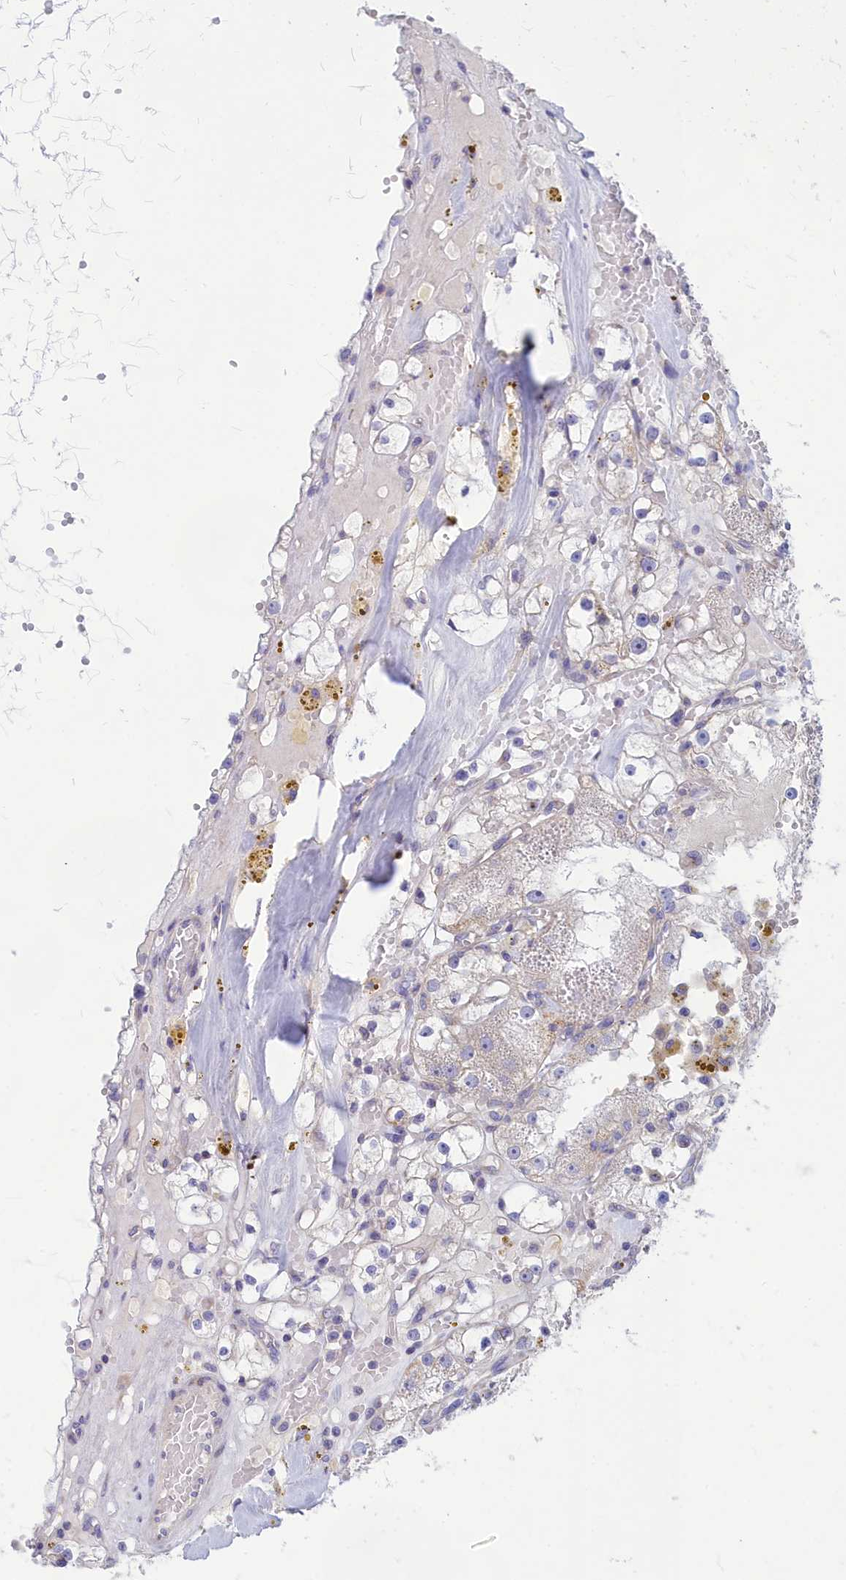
{"staining": {"intensity": "negative", "quantity": "none", "location": "none"}, "tissue": "renal cancer", "cell_type": "Tumor cells", "image_type": "cancer", "snomed": [{"axis": "morphology", "description": "Adenocarcinoma, NOS"}, {"axis": "topography", "description": "Kidney"}], "caption": "IHC of renal cancer (adenocarcinoma) displays no staining in tumor cells.", "gene": "TMEM30B", "patient": {"sex": "male", "age": 56}}